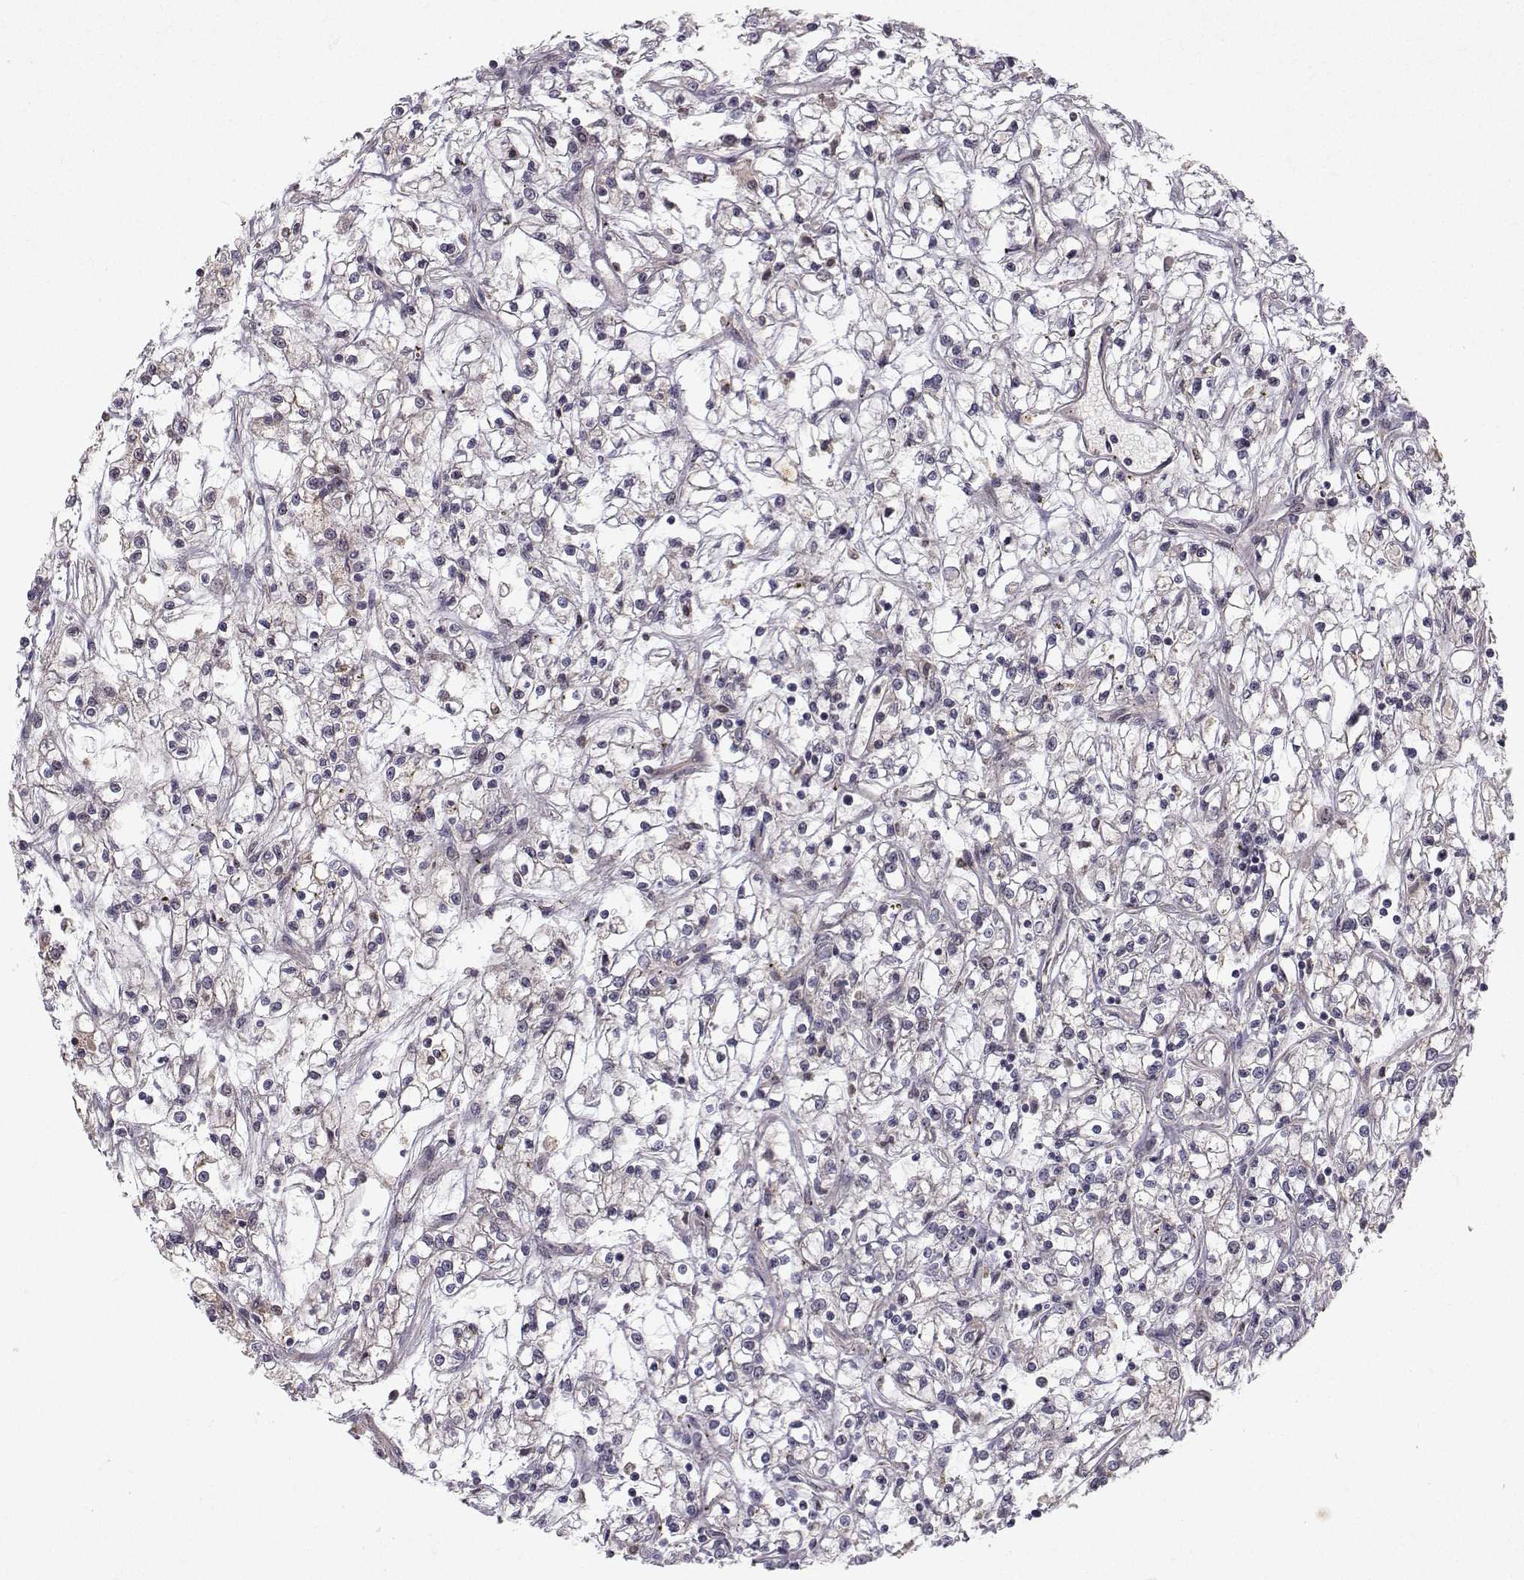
{"staining": {"intensity": "weak", "quantity": "<25%", "location": "cytoplasmic/membranous"}, "tissue": "renal cancer", "cell_type": "Tumor cells", "image_type": "cancer", "snomed": [{"axis": "morphology", "description": "Adenocarcinoma, NOS"}, {"axis": "topography", "description": "Kidney"}], "caption": "High power microscopy micrograph of an immunohistochemistry (IHC) micrograph of renal cancer (adenocarcinoma), revealing no significant positivity in tumor cells. (Stains: DAB immunohistochemistry (IHC) with hematoxylin counter stain, Microscopy: brightfield microscopy at high magnification).", "gene": "APC", "patient": {"sex": "female", "age": 59}}